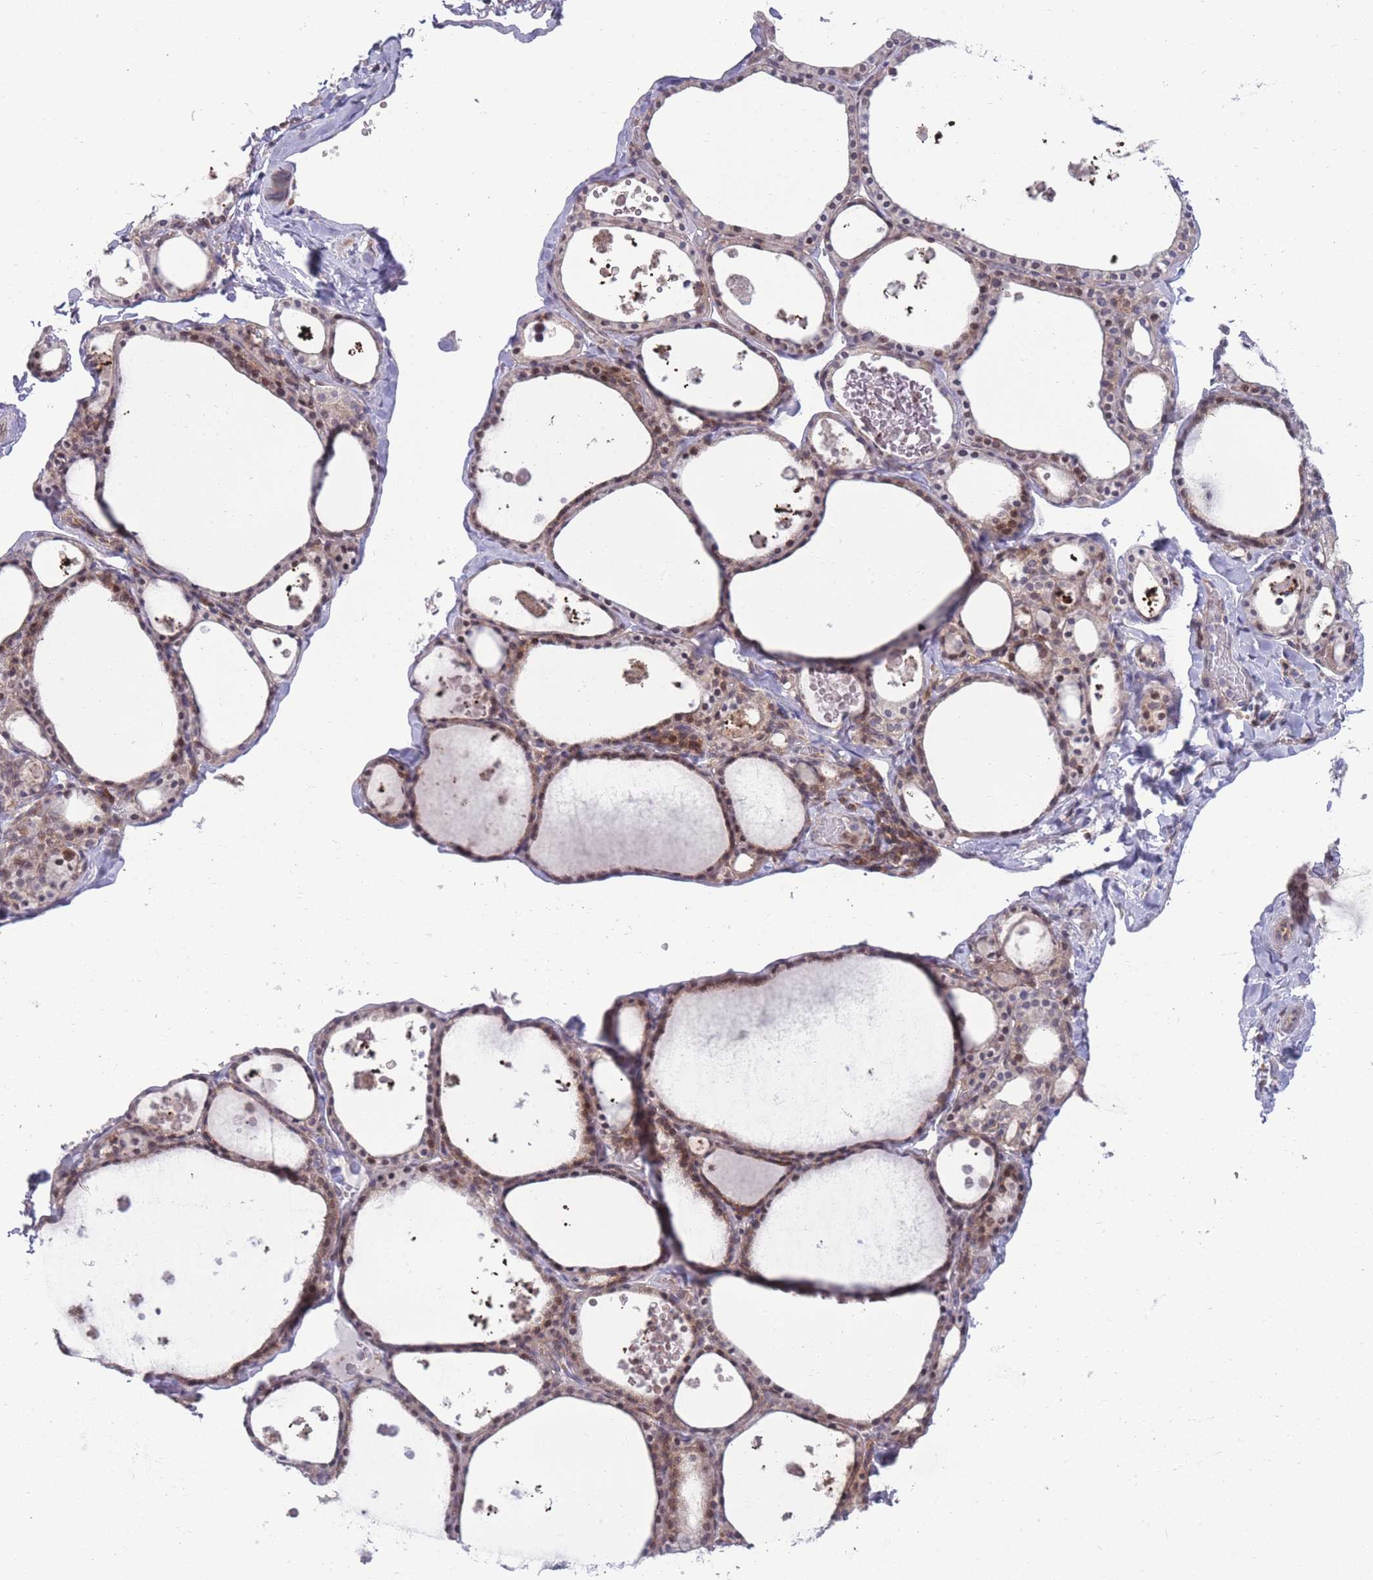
{"staining": {"intensity": "moderate", "quantity": "25%-75%", "location": "cytoplasmic/membranous,nuclear"}, "tissue": "thyroid gland", "cell_type": "Glandular cells", "image_type": "normal", "snomed": [{"axis": "morphology", "description": "Normal tissue, NOS"}, {"axis": "topography", "description": "Thyroid gland"}], "caption": "This histopathology image exhibits IHC staining of unremarkable thyroid gland, with medium moderate cytoplasmic/membranous,nuclear positivity in about 25%-75% of glandular cells.", "gene": "RIC8A", "patient": {"sex": "male", "age": 56}}